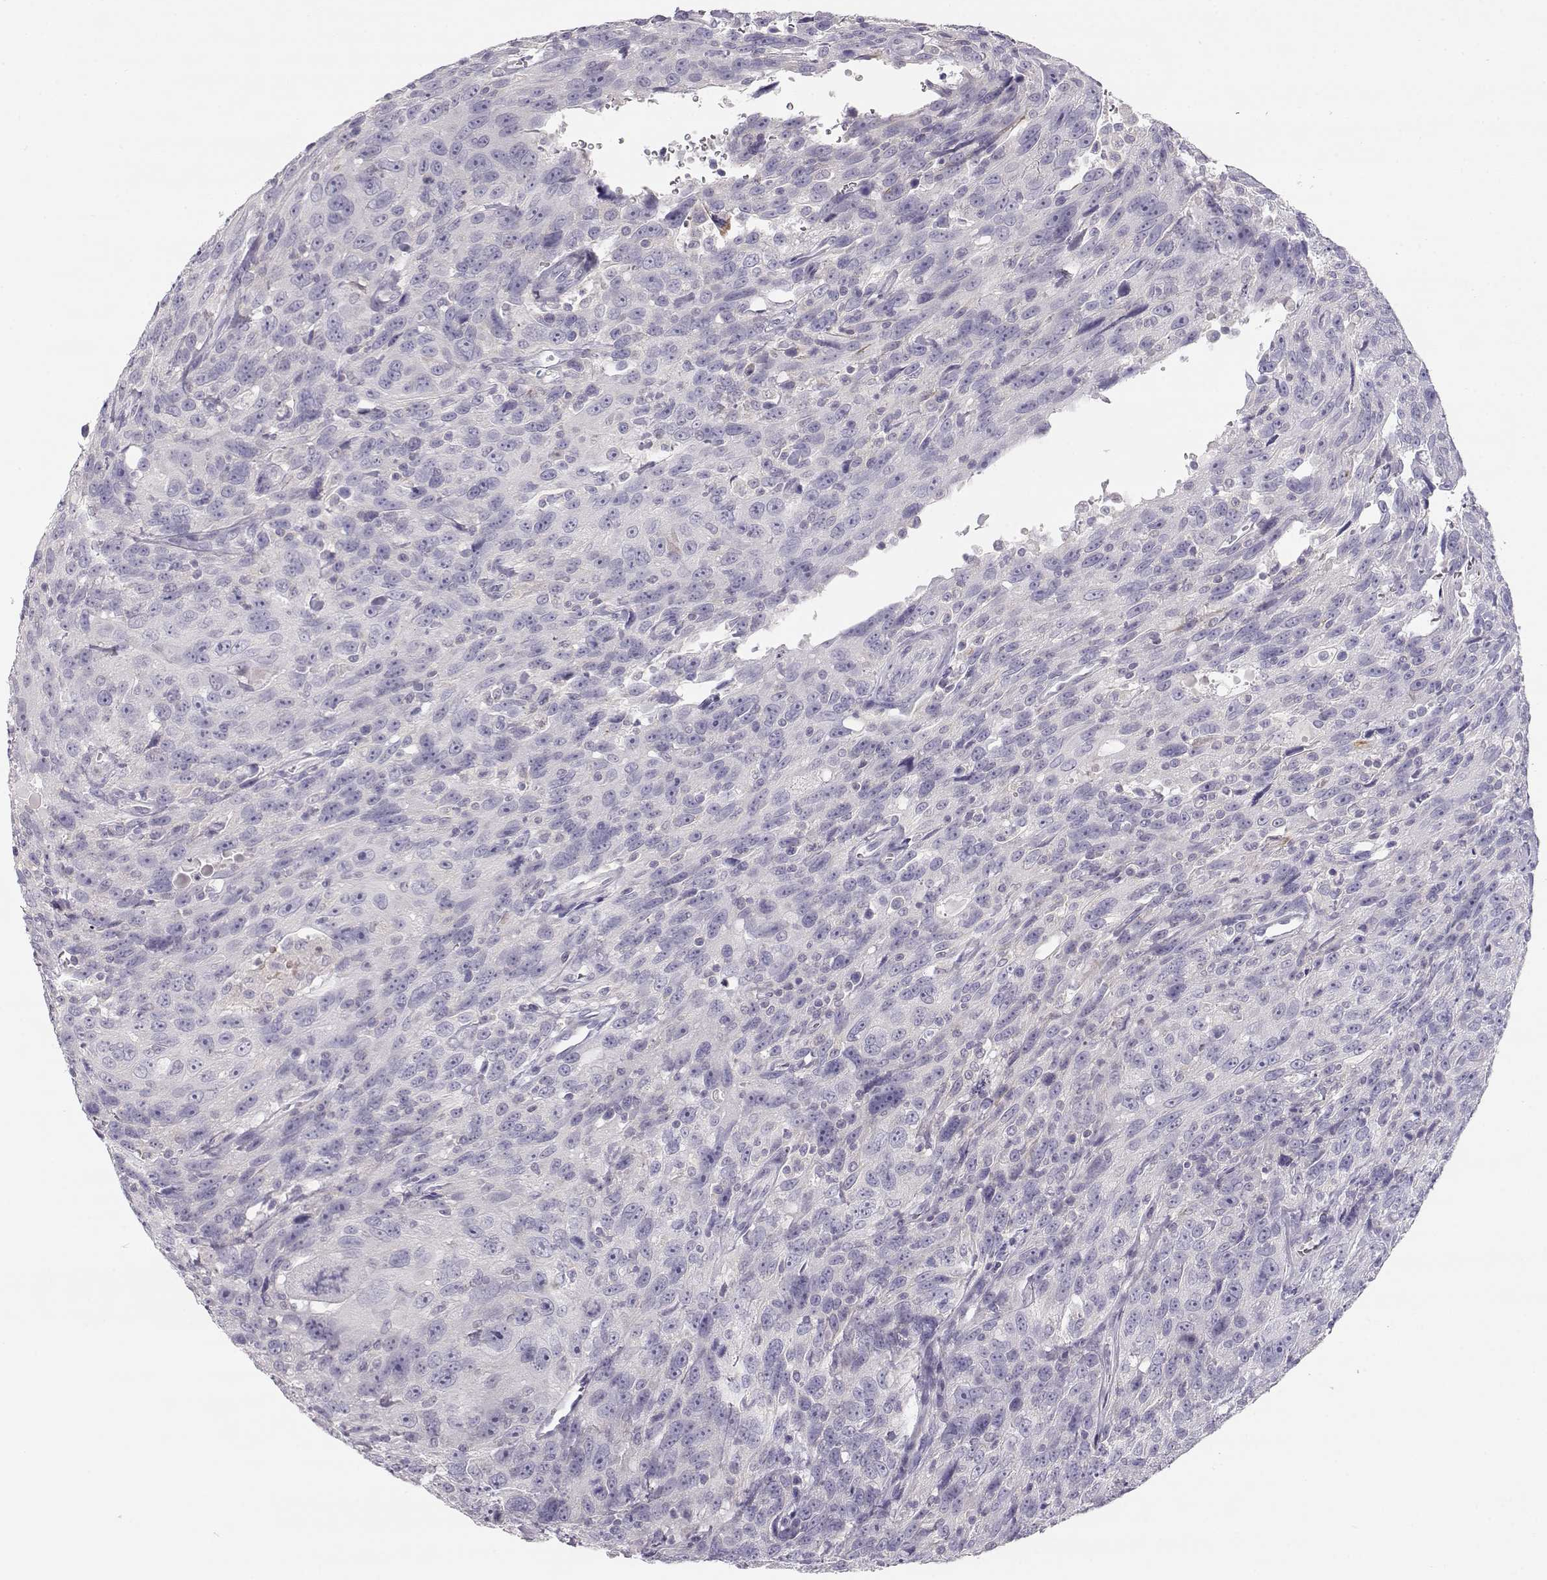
{"staining": {"intensity": "negative", "quantity": "none", "location": "none"}, "tissue": "urothelial cancer", "cell_type": "Tumor cells", "image_type": "cancer", "snomed": [{"axis": "morphology", "description": "Urothelial carcinoma, NOS"}, {"axis": "morphology", "description": "Urothelial carcinoma, High grade"}, {"axis": "topography", "description": "Urinary bladder"}], "caption": "Immunohistochemical staining of urothelial carcinoma (high-grade) shows no significant positivity in tumor cells.", "gene": "LEPR", "patient": {"sex": "female", "age": 73}}